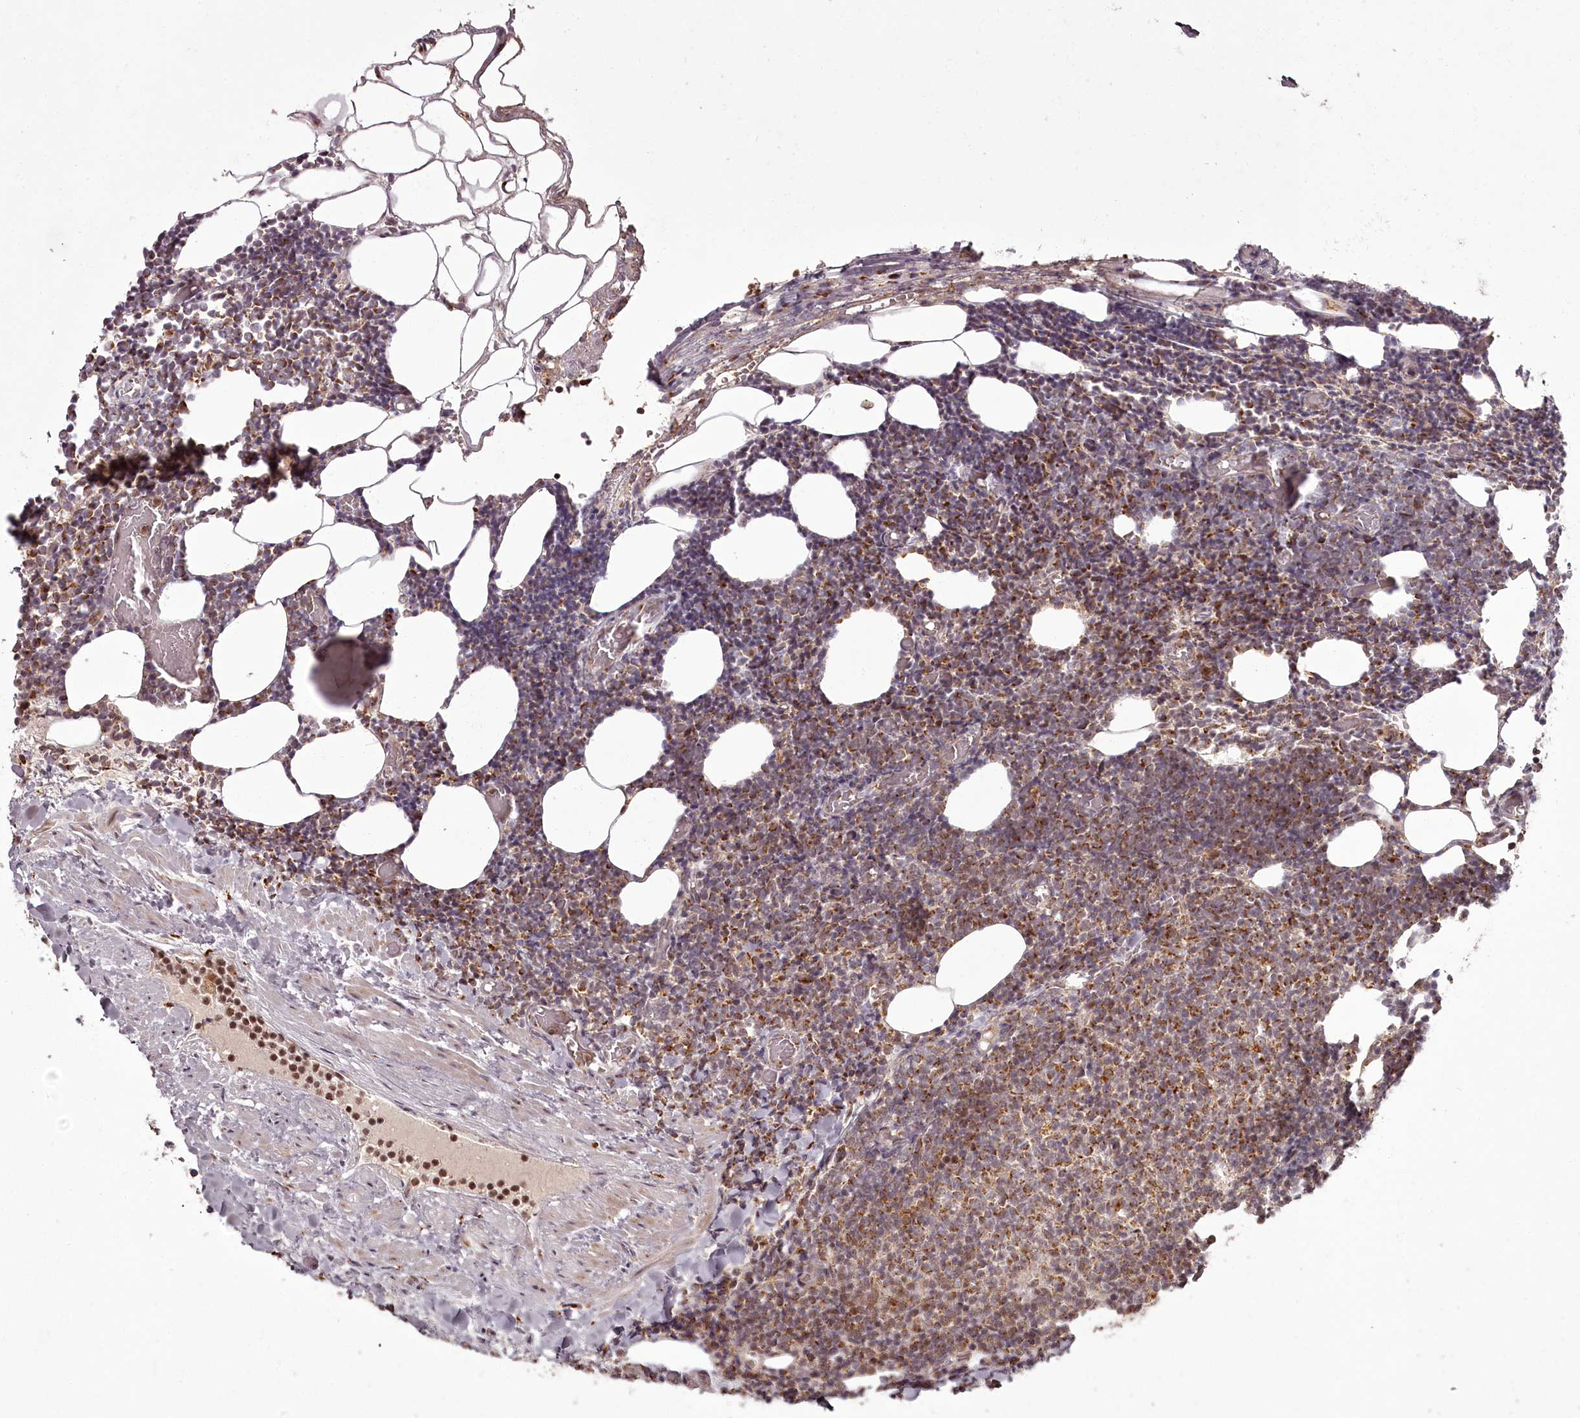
{"staining": {"intensity": "moderate", "quantity": "25%-75%", "location": "nuclear"}, "tissue": "lymphoma", "cell_type": "Tumor cells", "image_type": "cancer", "snomed": [{"axis": "morphology", "description": "Malignant lymphoma, non-Hodgkin's type, Low grade"}, {"axis": "topography", "description": "Lymph node"}], "caption": "Lymphoma tissue reveals moderate nuclear positivity in approximately 25%-75% of tumor cells, visualized by immunohistochemistry.", "gene": "CEP83", "patient": {"sex": "male", "age": 66}}